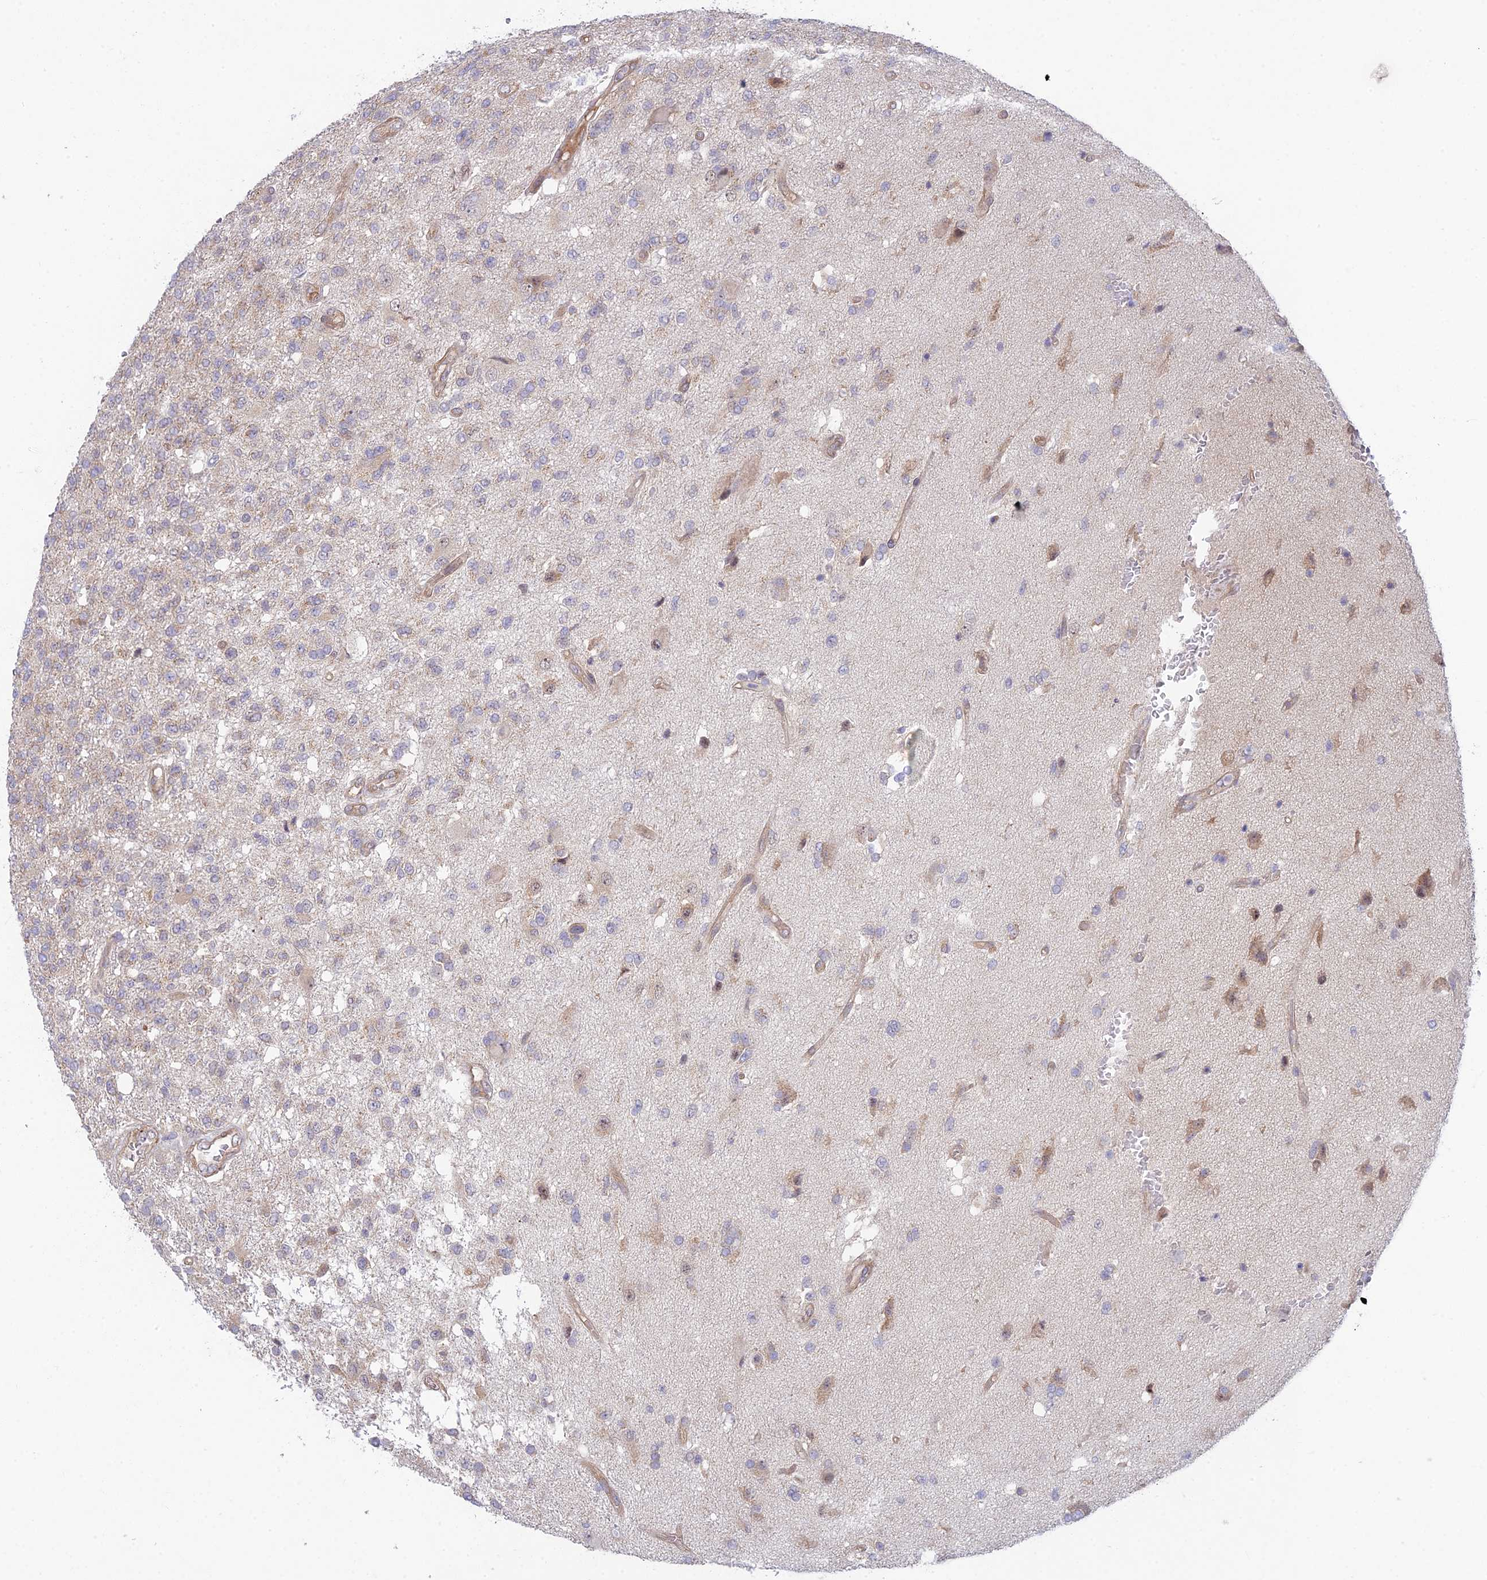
{"staining": {"intensity": "weak", "quantity": "<25%", "location": "cytoplasmic/membranous"}, "tissue": "glioma", "cell_type": "Tumor cells", "image_type": "cancer", "snomed": [{"axis": "morphology", "description": "Glioma, malignant, High grade"}, {"axis": "topography", "description": "Brain"}], "caption": "Malignant glioma (high-grade) was stained to show a protein in brown. There is no significant positivity in tumor cells.", "gene": "INCA1", "patient": {"sex": "male", "age": 56}}